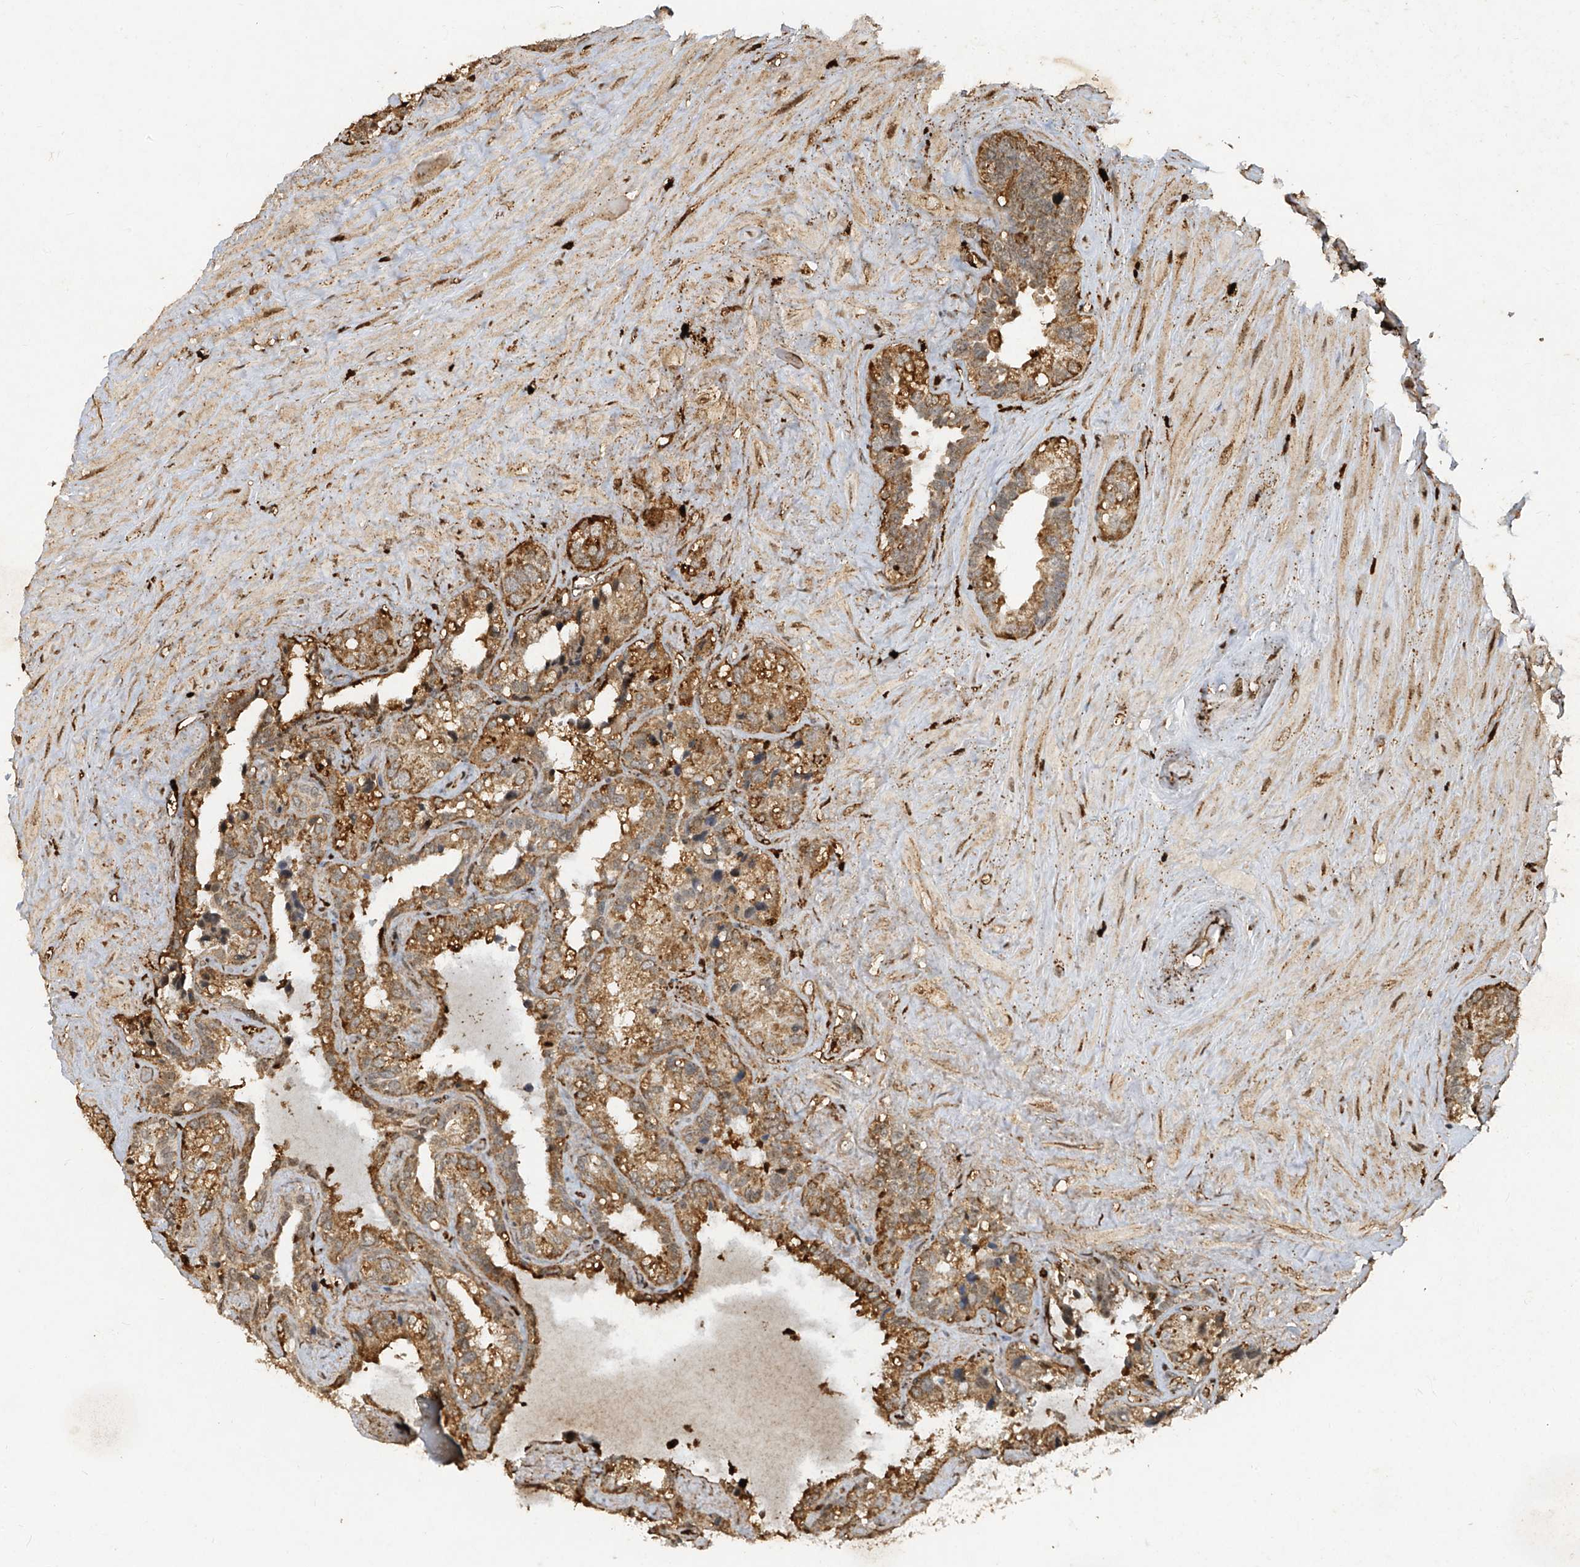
{"staining": {"intensity": "moderate", "quantity": ">75%", "location": "cytoplasmic/membranous,nuclear"}, "tissue": "seminal vesicle", "cell_type": "Glandular cells", "image_type": "normal", "snomed": [{"axis": "morphology", "description": "Normal tissue, NOS"}, {"axis": "topography", "description": "Prostate"}, {"axis": "topography", "description": "Seminal veicle"}], "caption": "Seminal vesicle stained with DAB (3,3'-diaminobenzidine) IHC shows medium levels of moderate cytoplasmic/membranous,nuclear positivity in approximately >75% of glandular cells.", "gene": "ATRIP", "patient": {"sex": "male", "age": 68}}